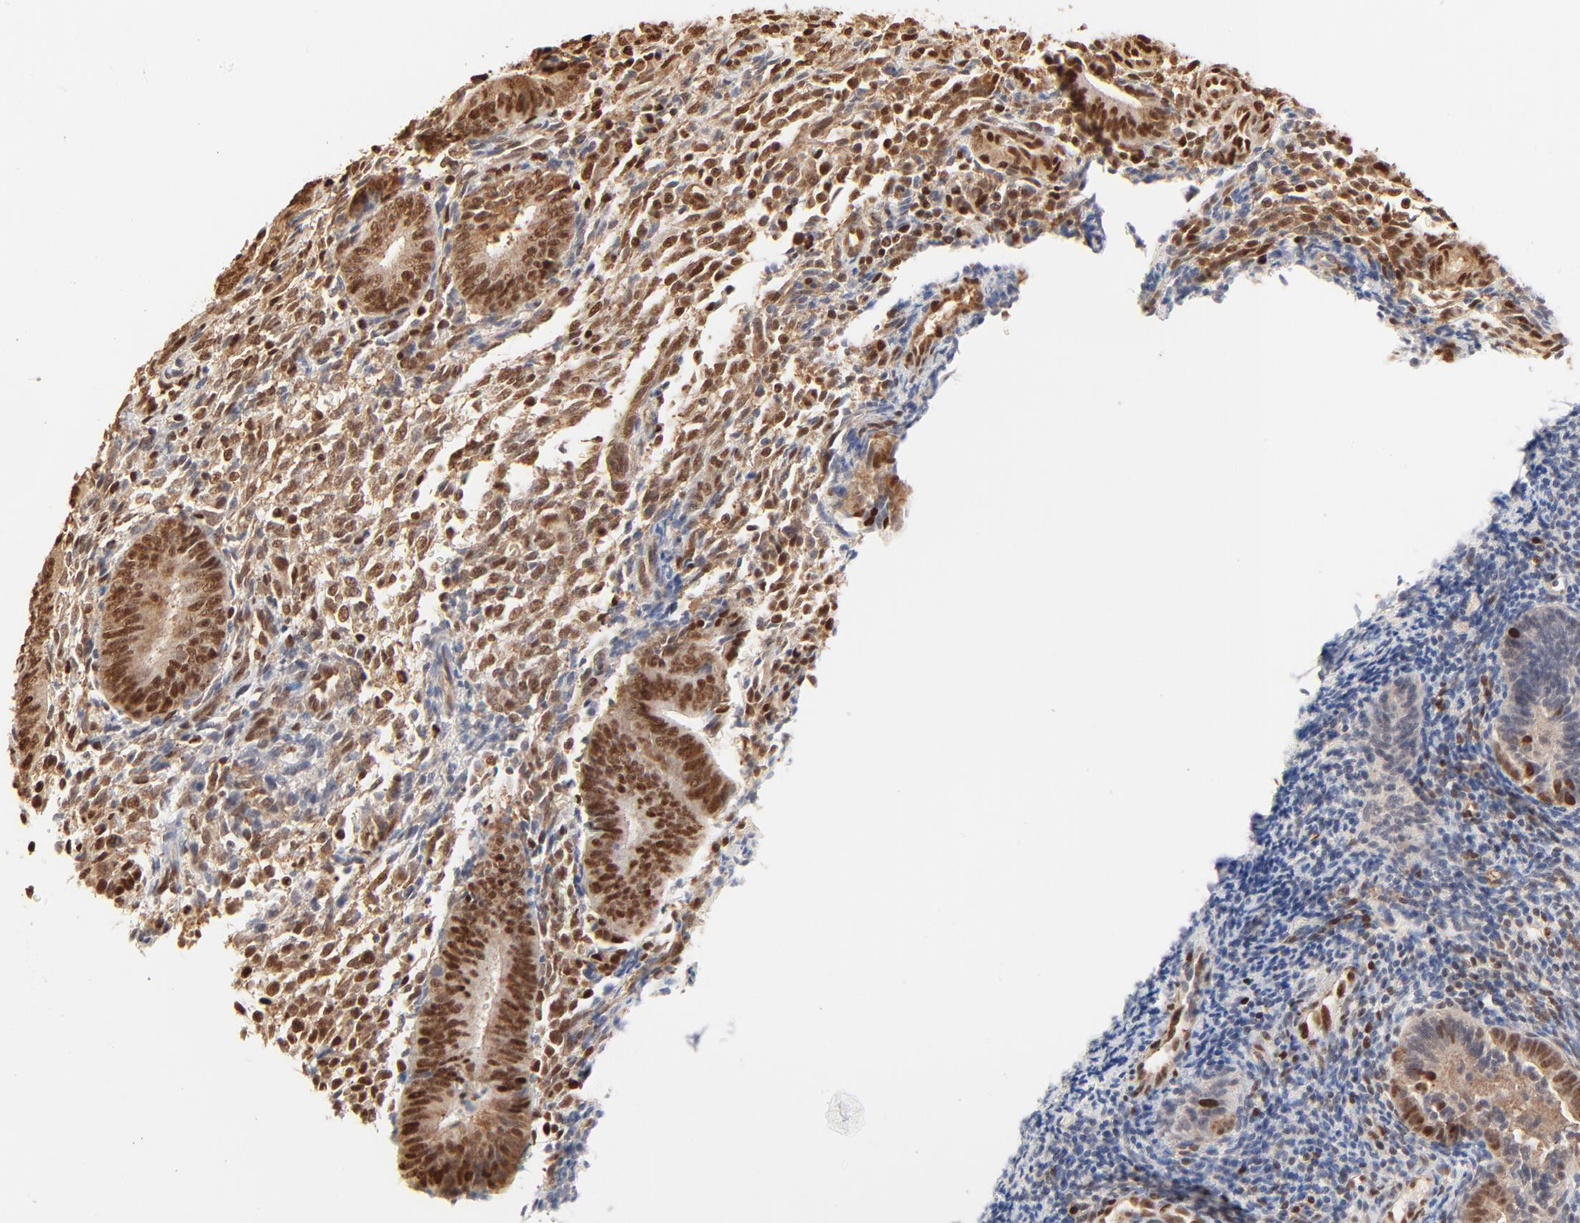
{"staining": {"intensity": "moderate", "quantity": ">75%", "location": "nuclear"}, "tissue": "endometrium", "cell_type": "Cells in endometrial stroma", "image_type": "normal", "snomed": [{"axis": "morphology", "description": "Normal tissue, NOS"}, {"axis": "topography", "description": "Uterus"}, {"axis": "topography", "description": "Endometrium"}], "caption": "Protein staining shows moderate nuclear positivity in about >75% of cells in endometrial stroma in benign endometrium. (Stains: DAB in brown, nuclei in blue, Microscopy: brightfield microscopy at high magnification).", "gene": "FAM50A", "patient": {"sex": "female", "age": 33}}